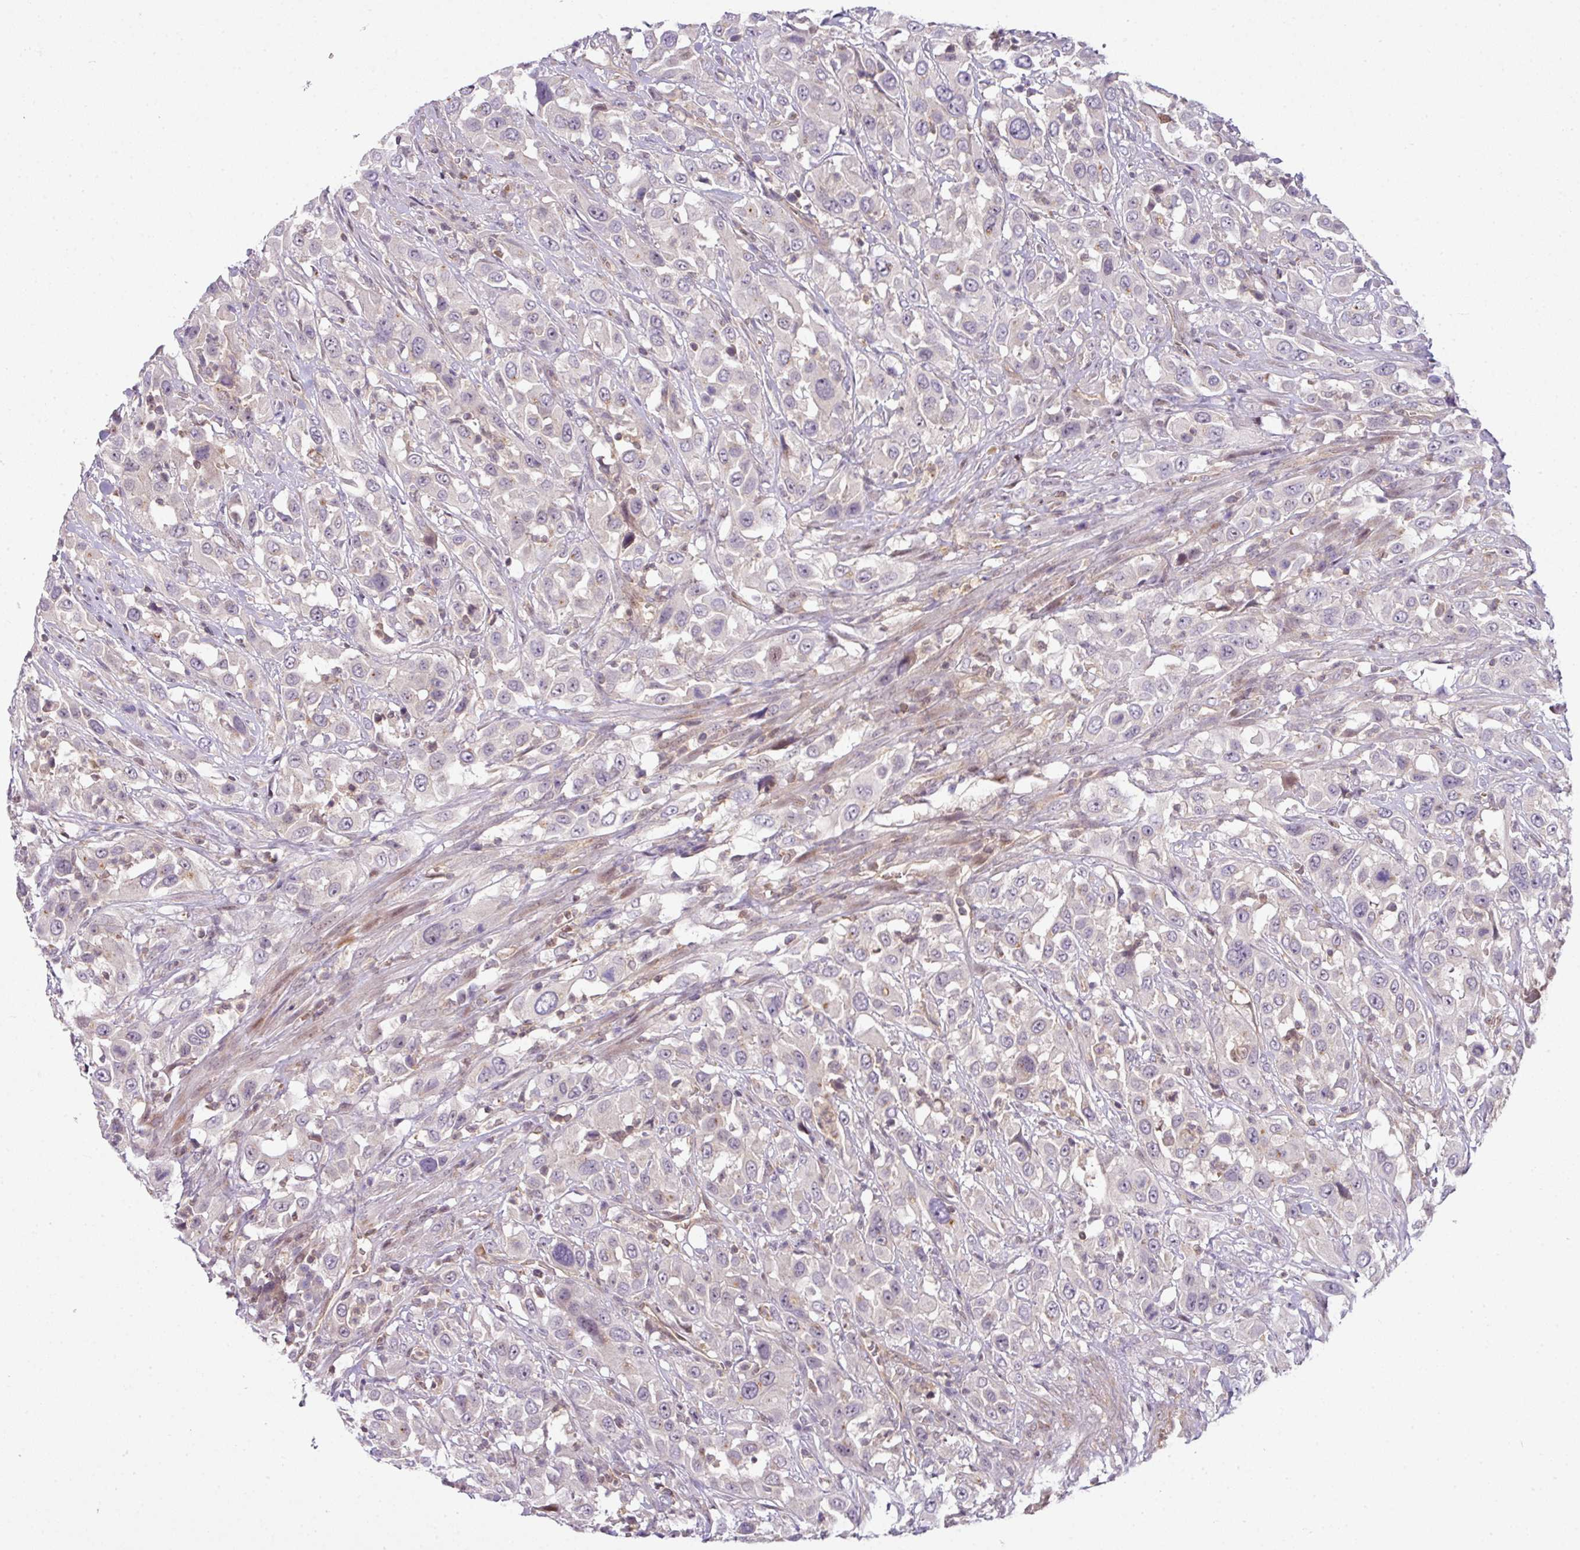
{"staining": {"intensity": "moderate", "quantity": "<25%", "location": "nuclear"}, "tissue": "urothelial cancer", "cell_type": "Tumor cells", "image_type": "cancer", "snomed": [{"axis": "morphology", "description": "Urothelial carcinoma, High grade"}, {"axis": "topography", "description": "Urinary bladder"}], "caption": "A histopathology image showing moderate nuclear positivity in approximately <25% of tumor cells in urothelial carcinoma (high-grade), as visualized by brown immunohistochemical staining.", "gene": "STAT5A", "patient": {"sex": "male", "age": 61}}